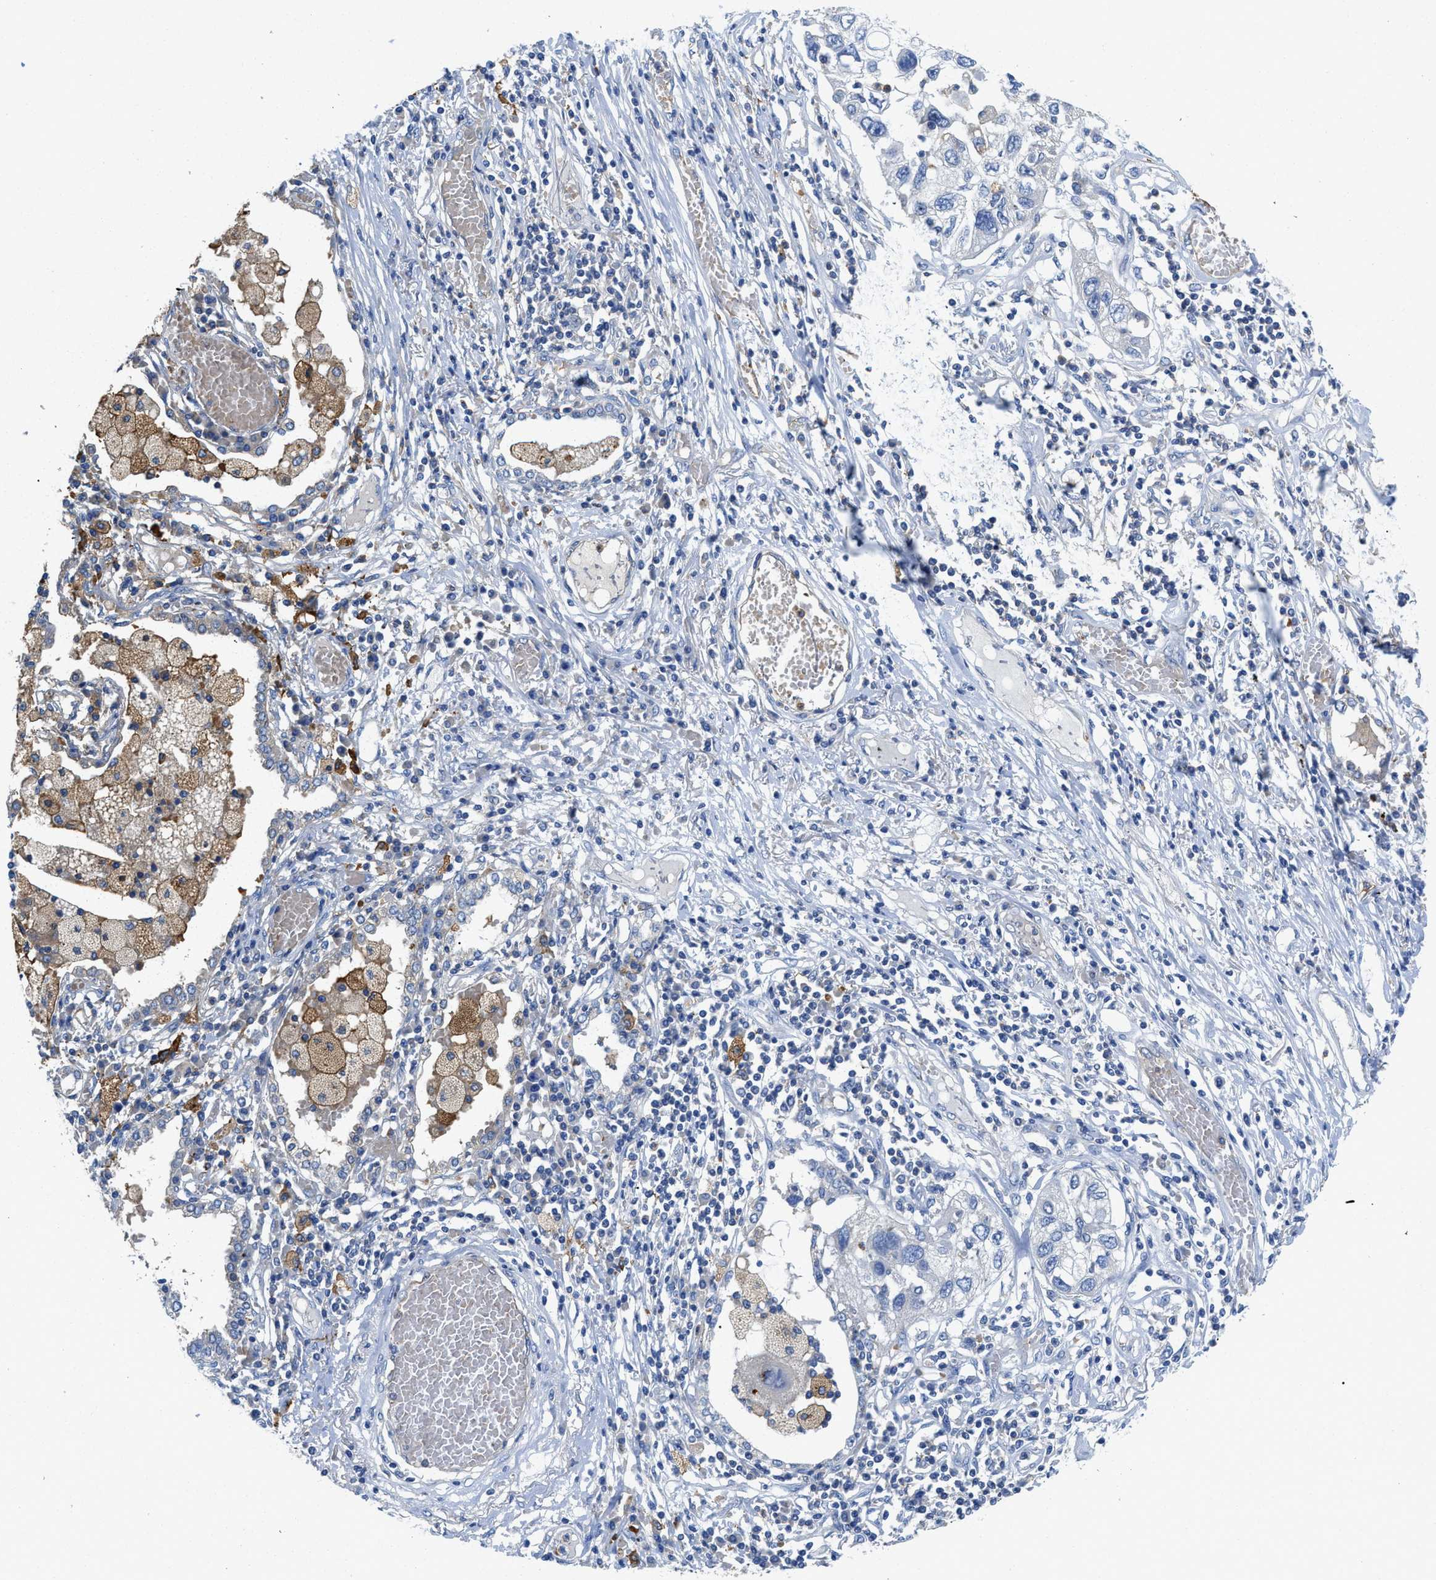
{"staining": {"intensity": "negative", "quantity": "none", "location": "none"}, "tissue": "lung cancer", "cell_type": "Tumor cells", "image_type": "cancer", "snomed": [{"axis": "morphology", "description": "Squamous cell carcinoma, NOS"}, {"axis": "topography", "description": "Lung"}], "caption": "Human lung cancer stained for a protein using immunohistochemistry (IHC) displays no positivity in tumor cells.", "gene": "NEB", "patient": {"sex": "male", "age": 71}}